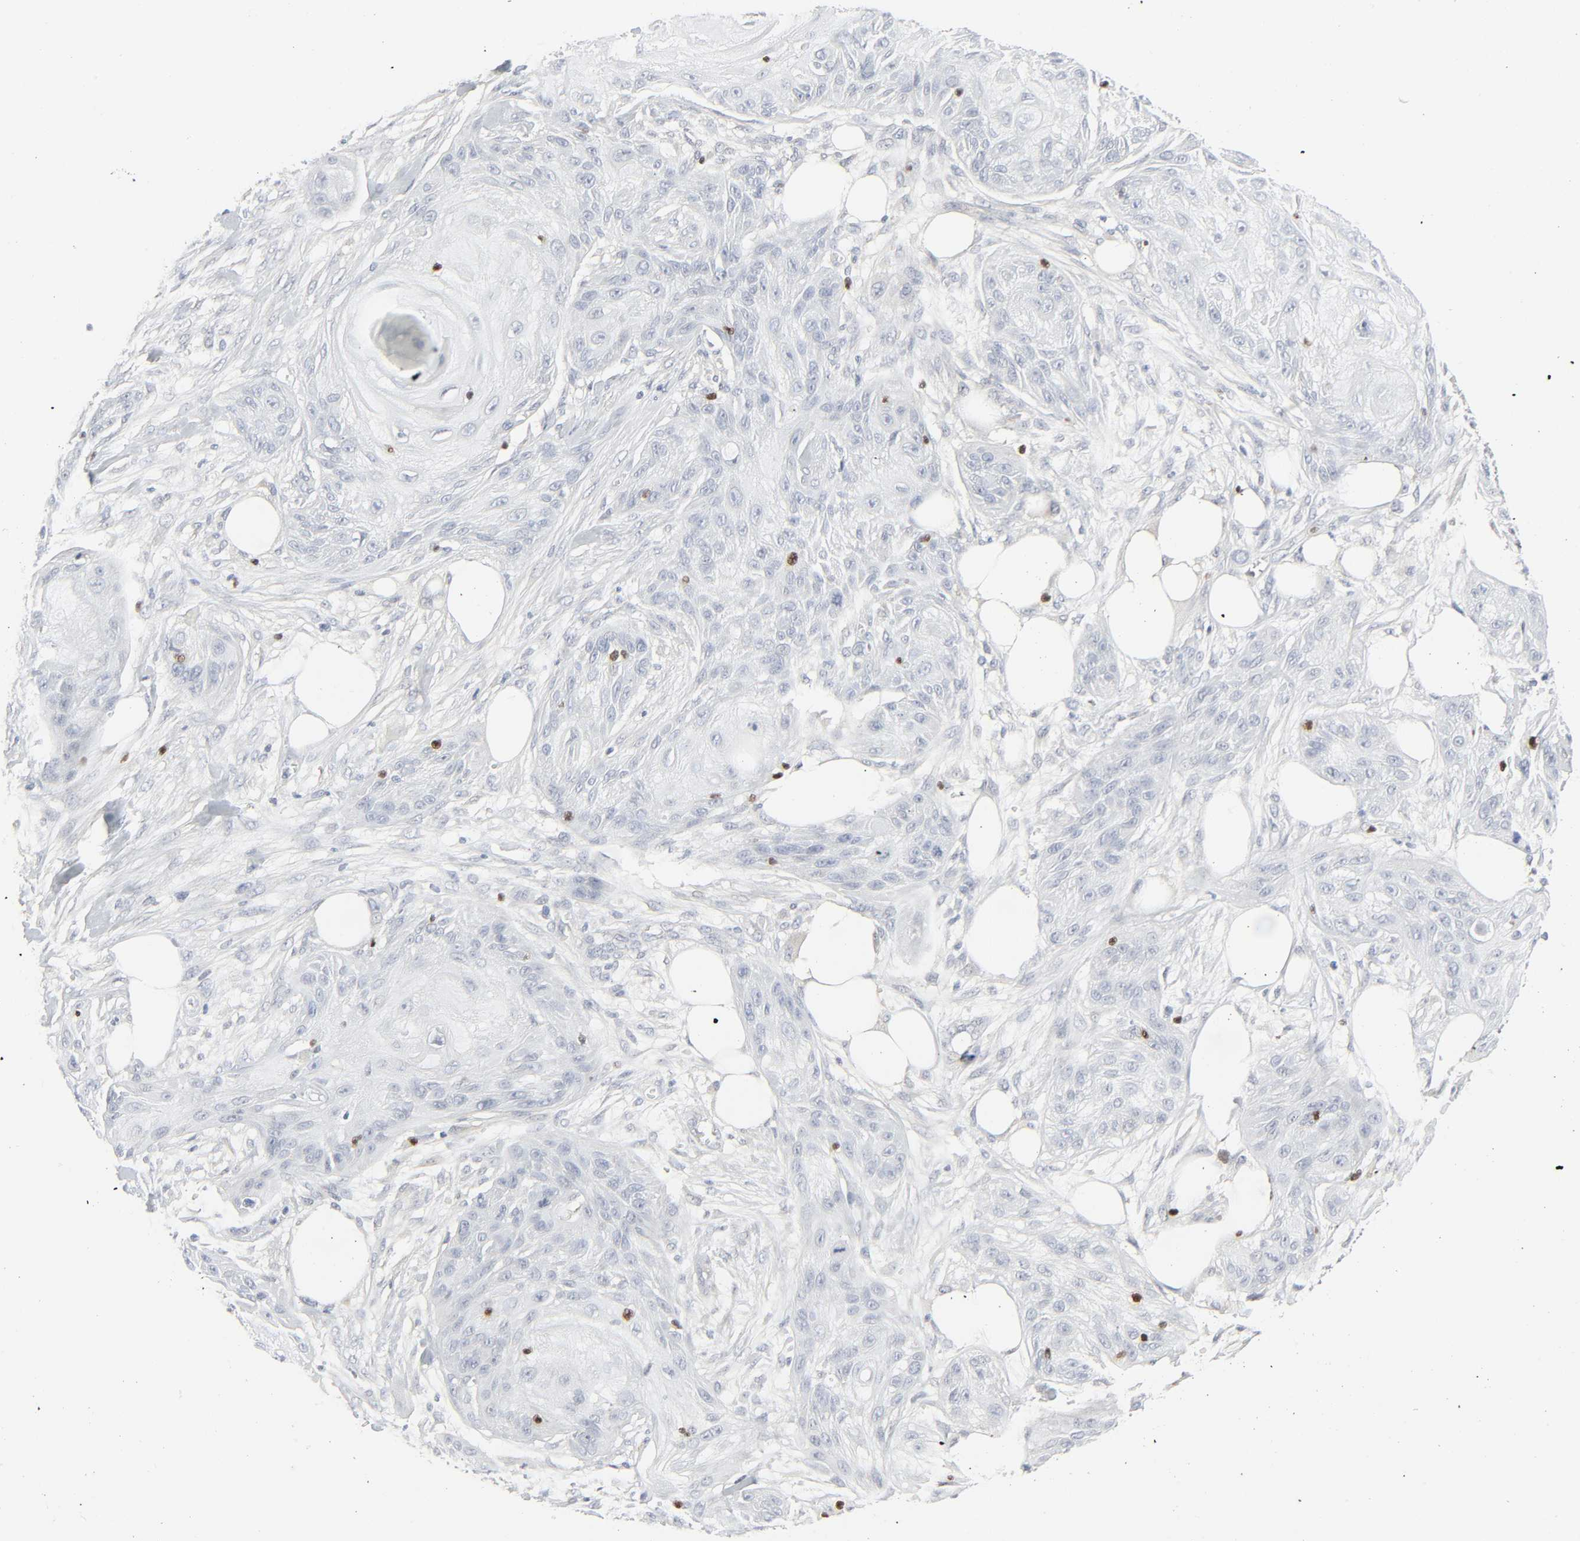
{"staining": {"intensity": "negative", "quantity": "none", "location": "none"}, "tissue": "skin cancer", "cell_type": "Tumor cells", "image_type": "cancer", "snomed": [{"axis": "morphology", "description": "Squamous cell carcinoma, NOS"}, {"axis": "topography", "description": "Skin"}], "caption": "The immunohistochemistry (IHC) image has no significant staining in tumor cells of skin cancer (squamous cell carcinoma) tissue.", "gene": "ZBTB16", "patient": {"sex": "female", "age": 88}}